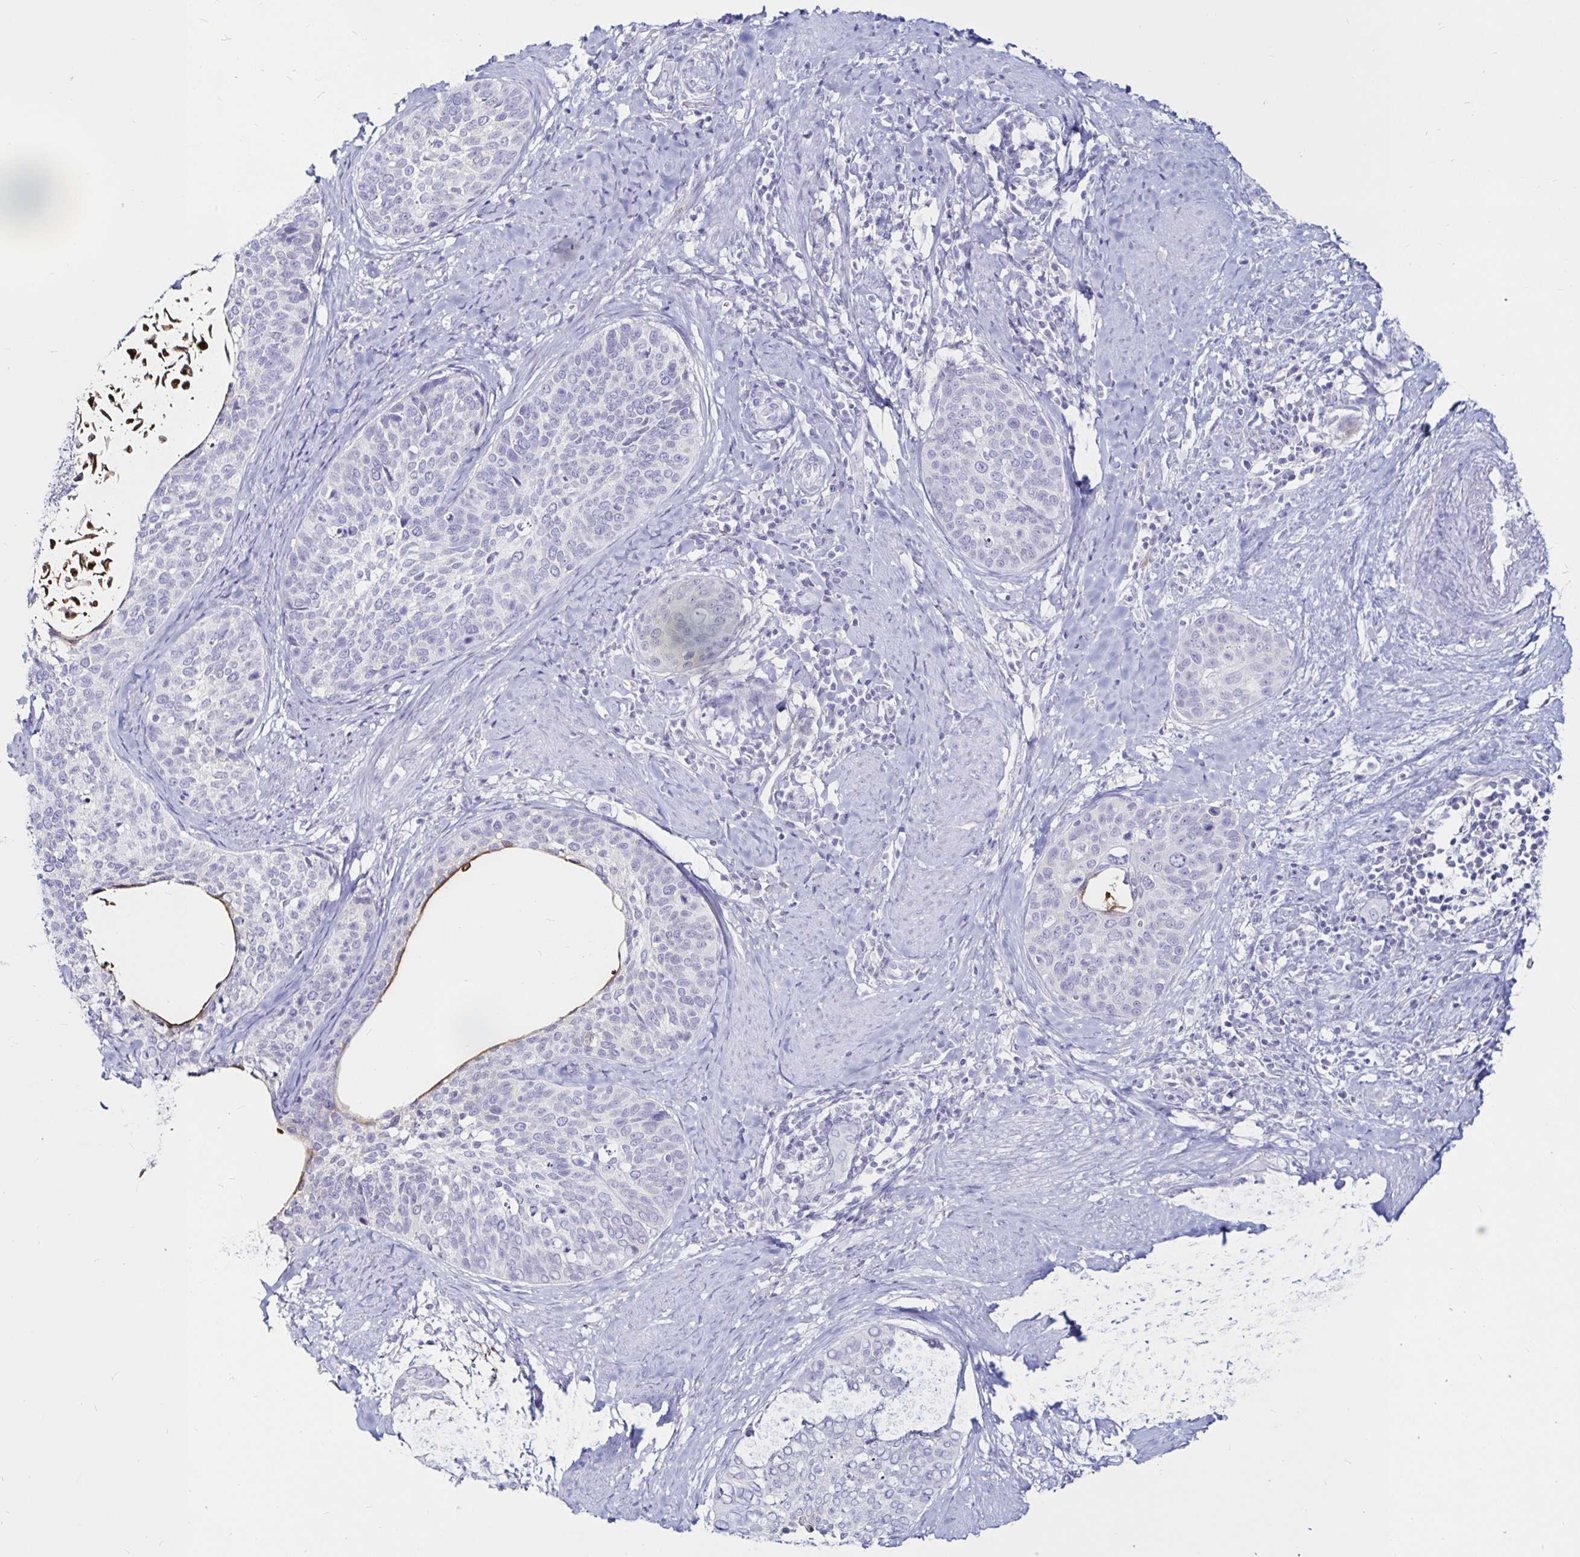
{"staining": {"intensity": "weak", "quantity": "<25%", "location": "cytoplasmic/membranous"}, "tissue": "cervical cancer", "cell_type": "Tumor cells", "image_type": "cancer", "snomed": [{"axis": "morphology", "description": "Squamous cell carcinoma, NOS"}, {"axis": "topography", "description": "Cervix"}], "caption": "Human cervical cancer (squamous cell carcinoma) stained for a protein using immunohistochemistry exhibits no expression in tumor cells.", "gene": "TIMP1", "patient": {"sex": "female", "age": 69}}